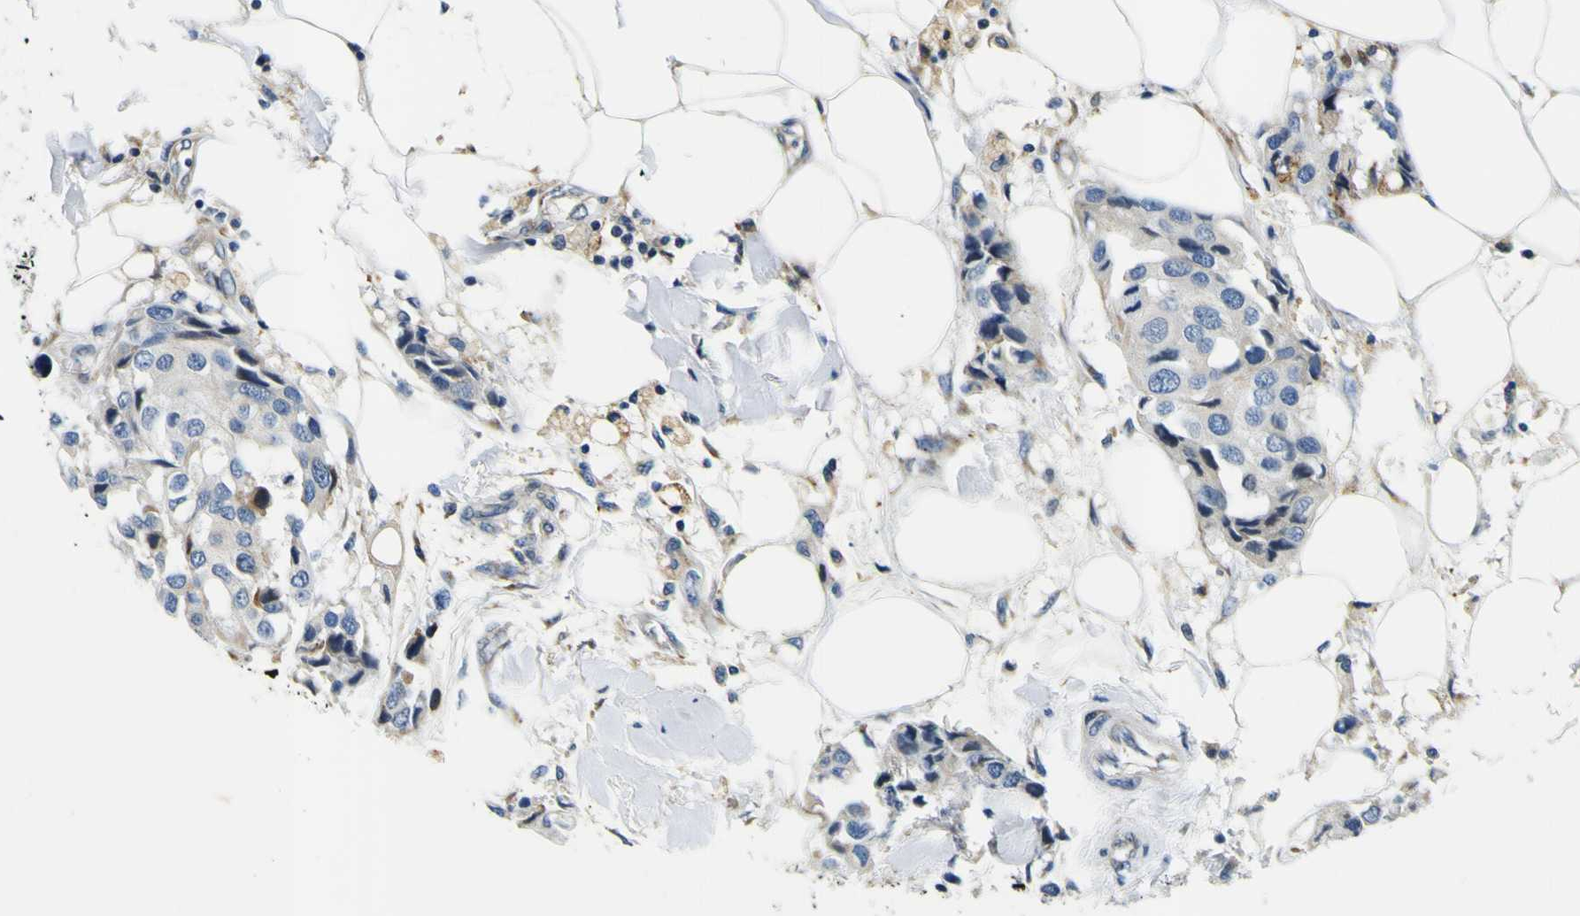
{"staining": {"intensity": "negative", "quantity": "none", "location": "none"}, "tissue": "breast cancer", "cell_type": "Tumor cells", "image_type": "cancer", "snomed": [{"axis": "morphology", "description": "Duct carcinoma"}, {"axis": "topography", "description": "Breast"}], "caption": "DAB immunohistochemical staining of human breast invasive ductal carcinoma demonstrates no significant expression in tumor cells.", "gene": "NLRP3", "patient": {"sex": "female", "age": 80}}